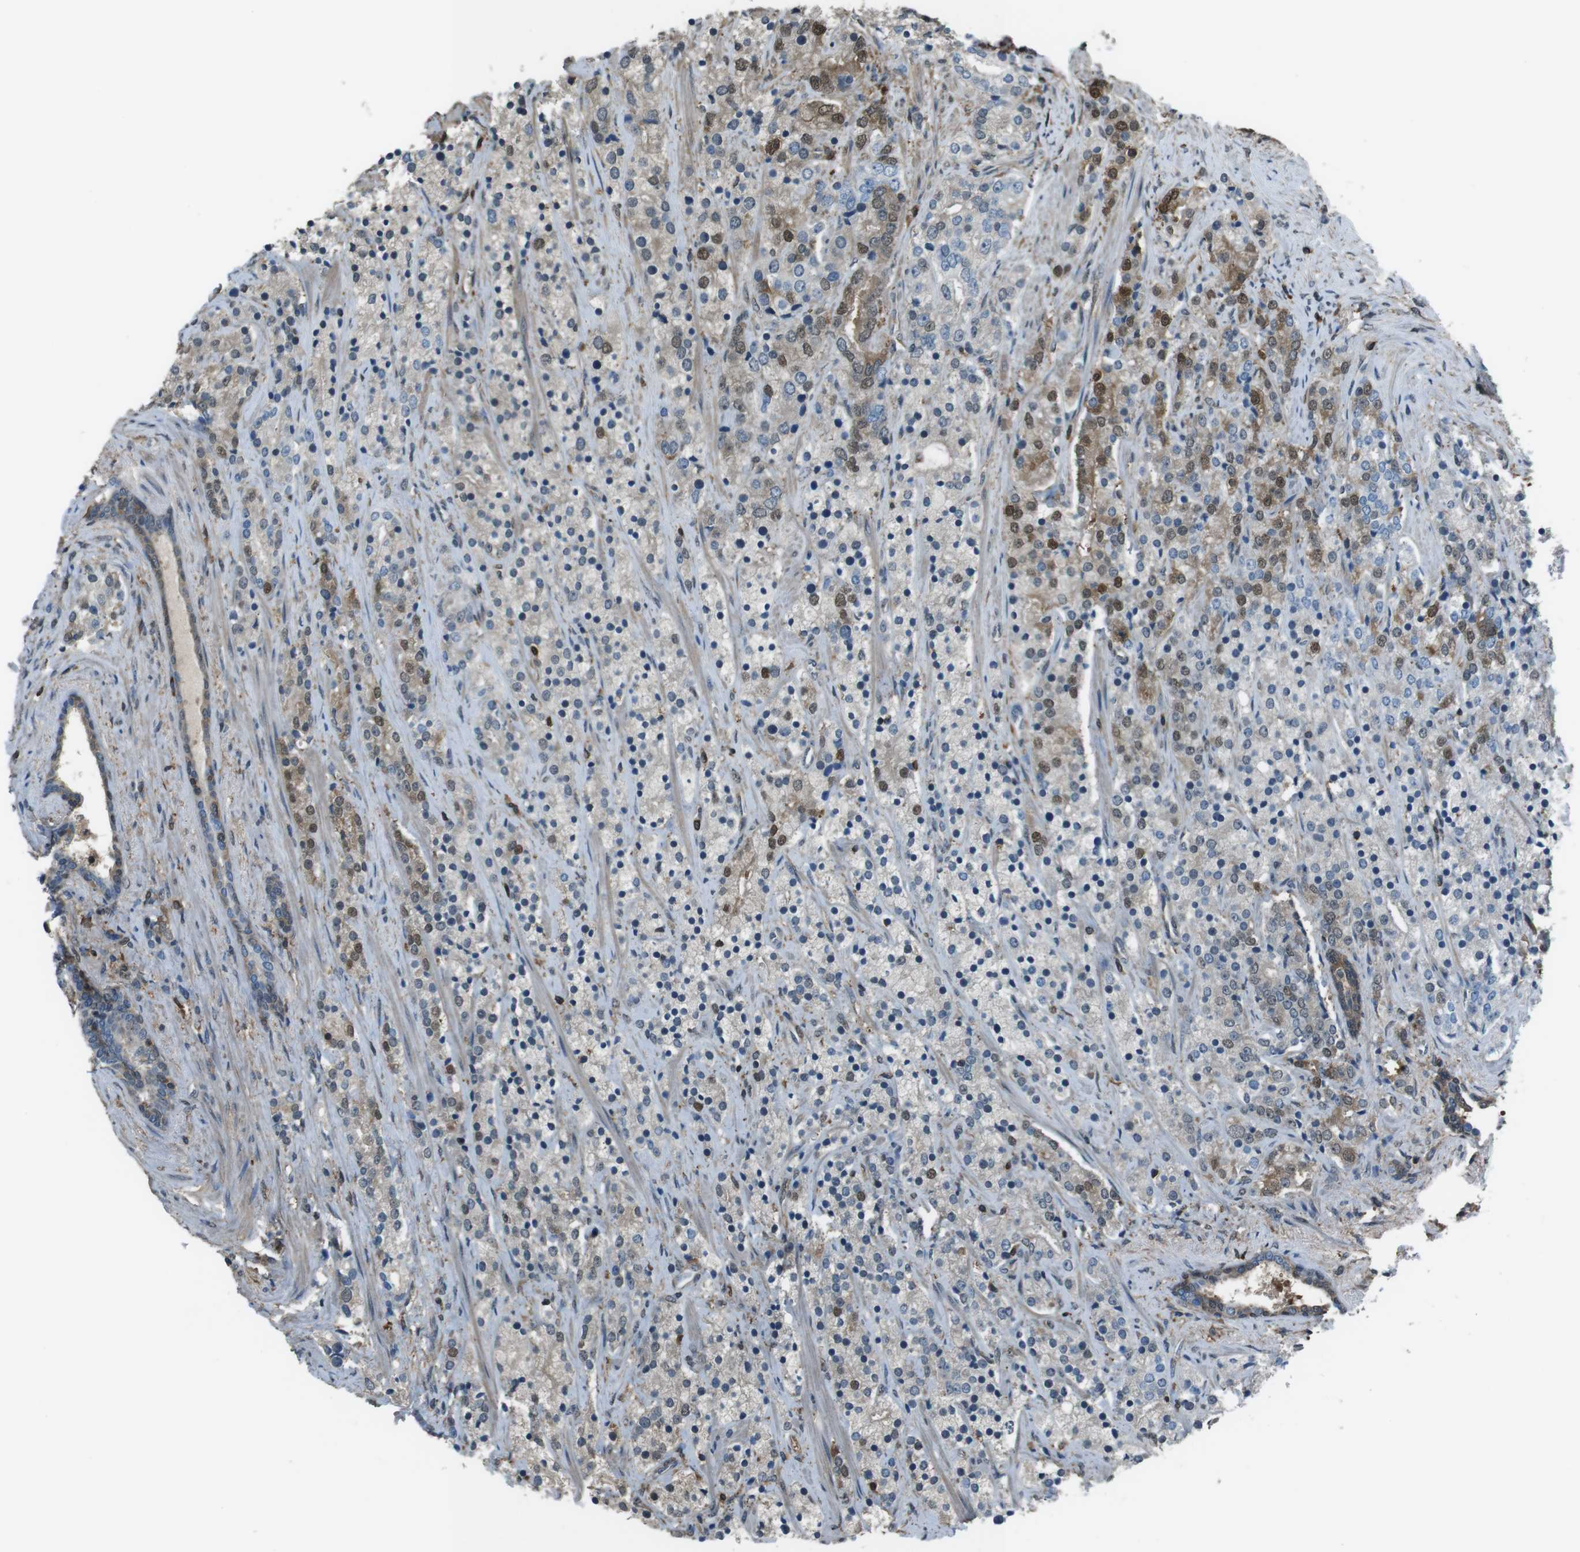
{"staining": {"intensity": "moderate", "quantity": "25%-75%", "location": "cytoplasmic/membranous,nuclear"}, "tissue": "prostate cancer", "cell_type": "Tumor cells", "image_type": "cancer", "snomed": [{"axis": "morphology", "description": "Adenocarcinoma, High grade"}, {"axis": "topography", "description": "Prostate"}], "caption": "Tumor cells exhibit medium levels of moderate cytoplasmic/membranous and nuclear expression in about 25%-75% of cells in human prostate cancer.", "gene": "TWSG1", "patient": {"sex": "male", "age": 71}}